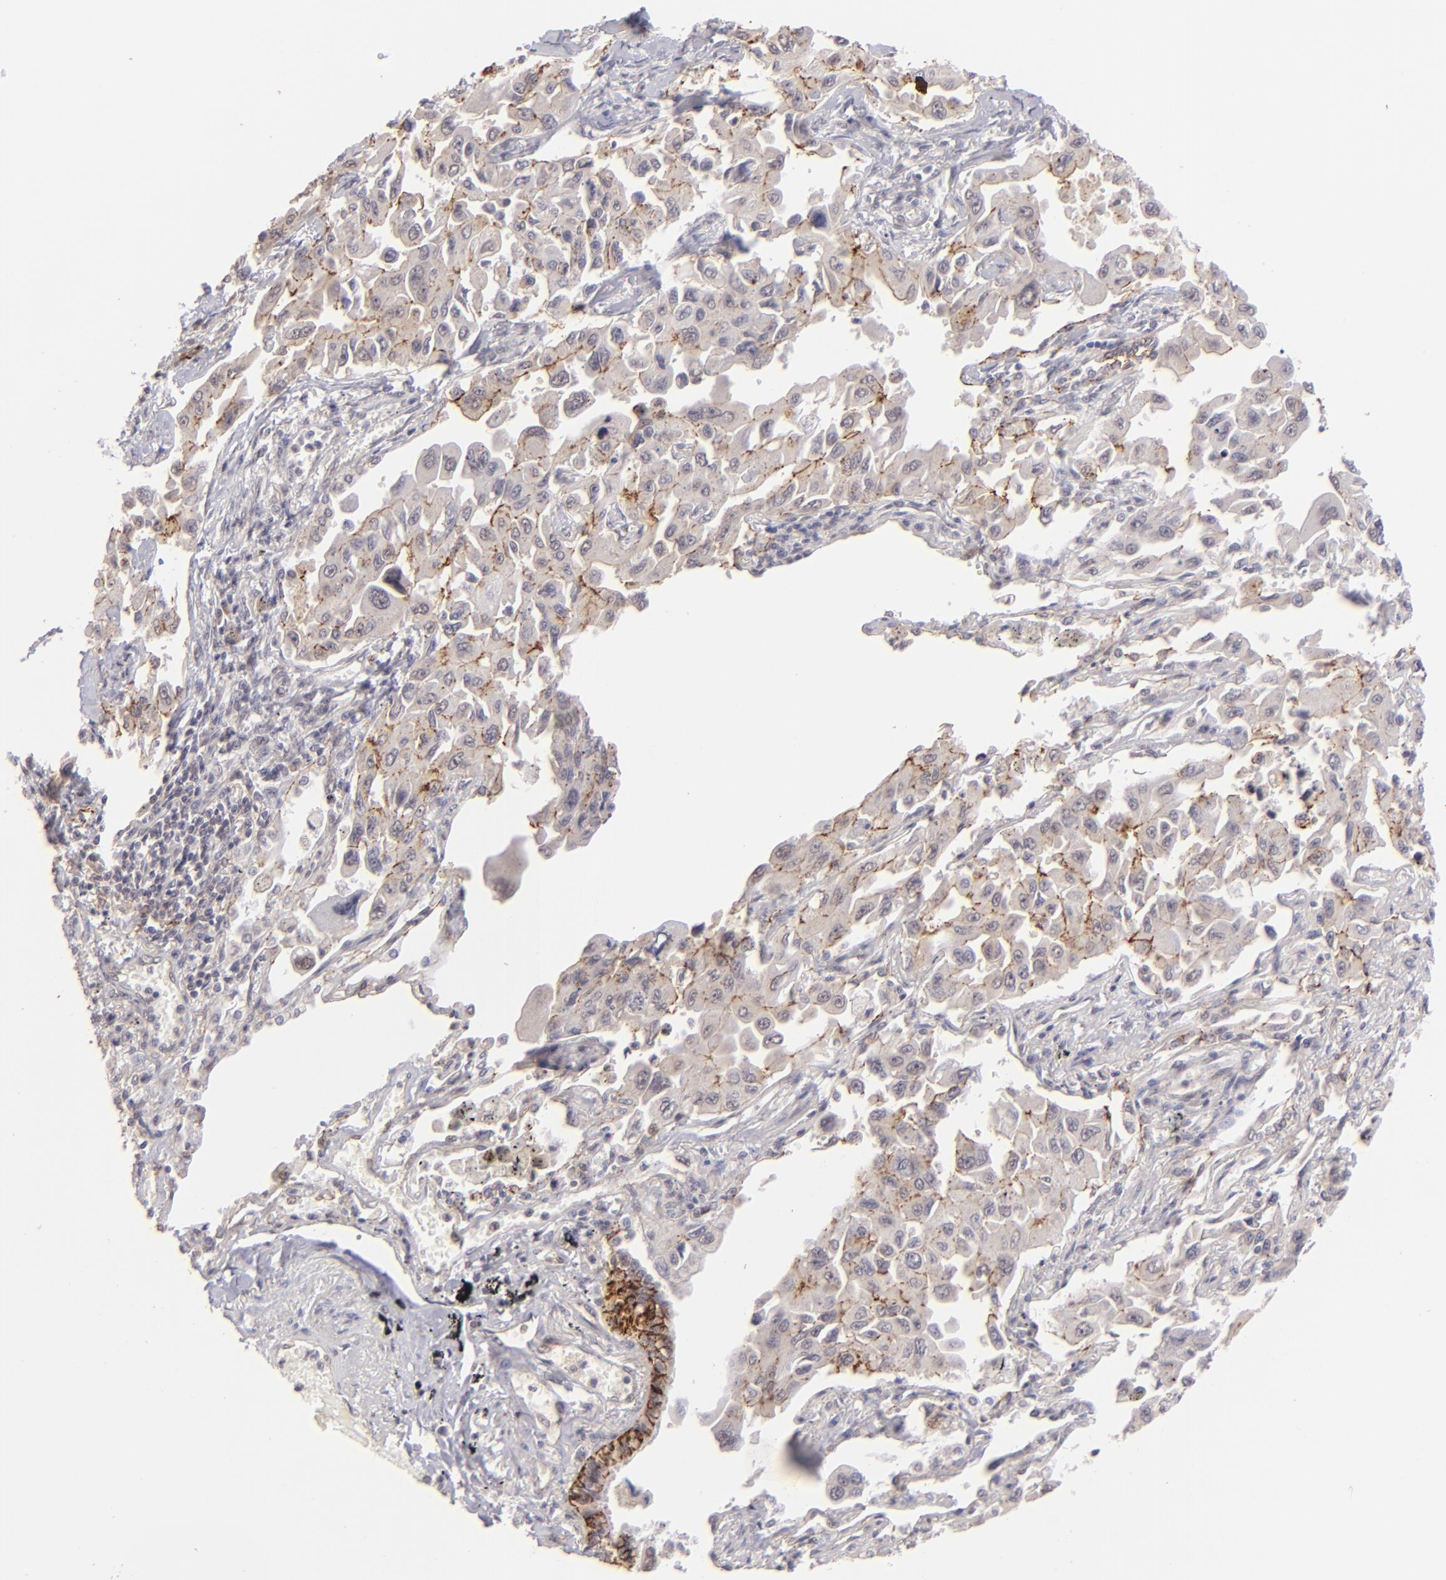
{"staining": {"intensity": "weak", "quantity": "<25%", "location": "cytoplasmic/membranous"}, "tissue": "lung cancer", "cell_type": "Tumor cells", "image_type": "cancer", "snomed": [{"axis": "morphology", "description": "Adenocarcinoma, NOS"}, {"axis": "topography", "description": "Lung"}], "caption": "Immunohistochemistry (IHC) photomicrograph of neoplastic tissue: lung cancer (adenocarcinoma) stained with DAB displays no significant protein positivity in tumor cells. (DAB (3,3'-diaminobenzidine) immunohistochemistry, high magnification).", "gene": "CLDN1", "patient": {"sex": "male", "age": 64}}